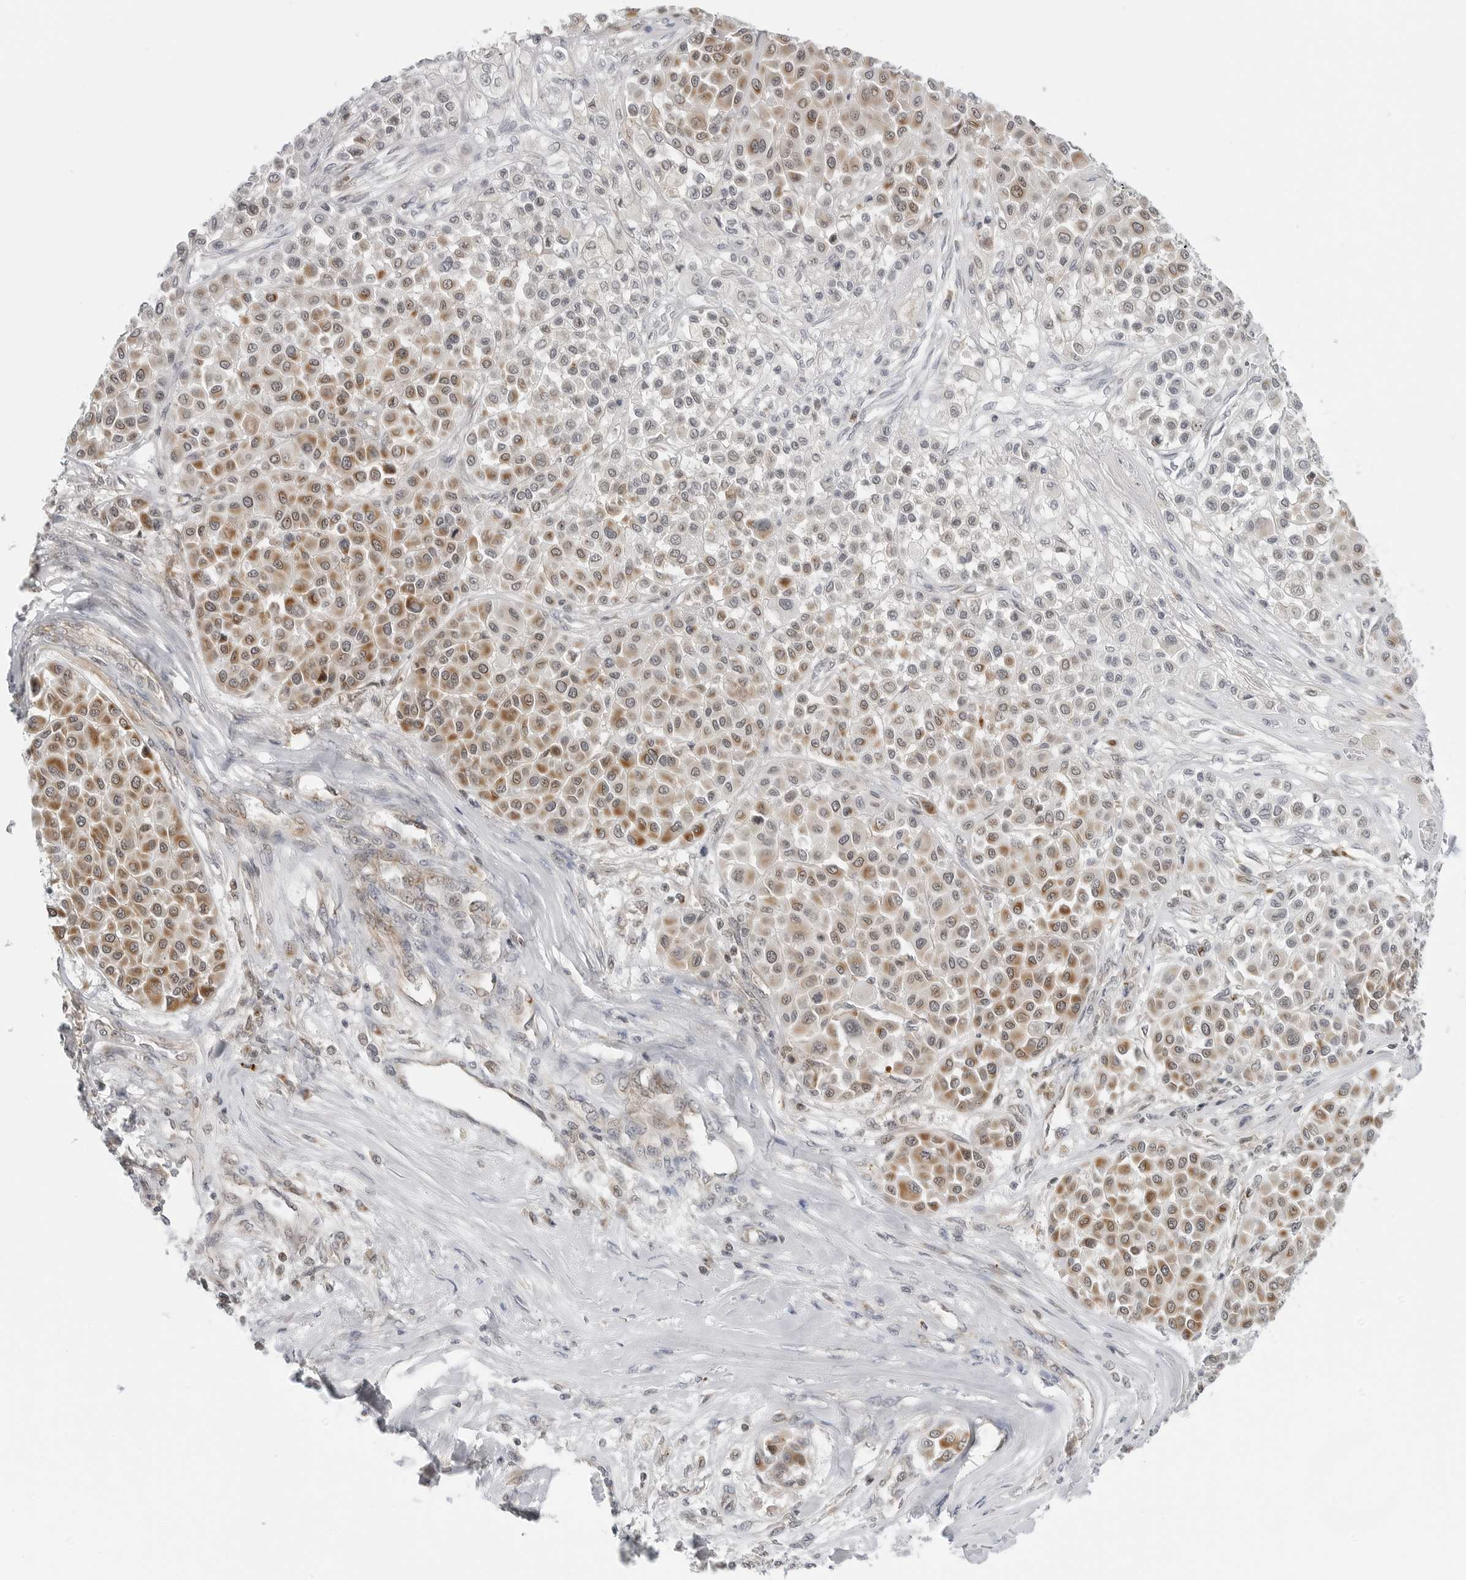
{"staining": {"intensity": "moderate", "quantity": ">75%", "location": "cytoplasmic/membranous"}, "tissue": "melanoma", "cell_type": "Tumor cells", "image_type": "cancer", "snomed": [{"axis": "morphology", "description": "Malignant melanoma, Metastatic site"}, {"axis": "topography", "description": "Soft tissue"}], "caption": "Protein positivity by immunohistochemistry demonstrates moderate cytoplasmic/membranous expression in approximately >75% of tumor cells in malignant melanoma (metastatic site). The staining was performed using DAB, with brown indicating positive protein expression. Nuclei are stained blue with hematoxylin.", "gene": "PEX2", "patient": {"sex": "male", "age": 41}}